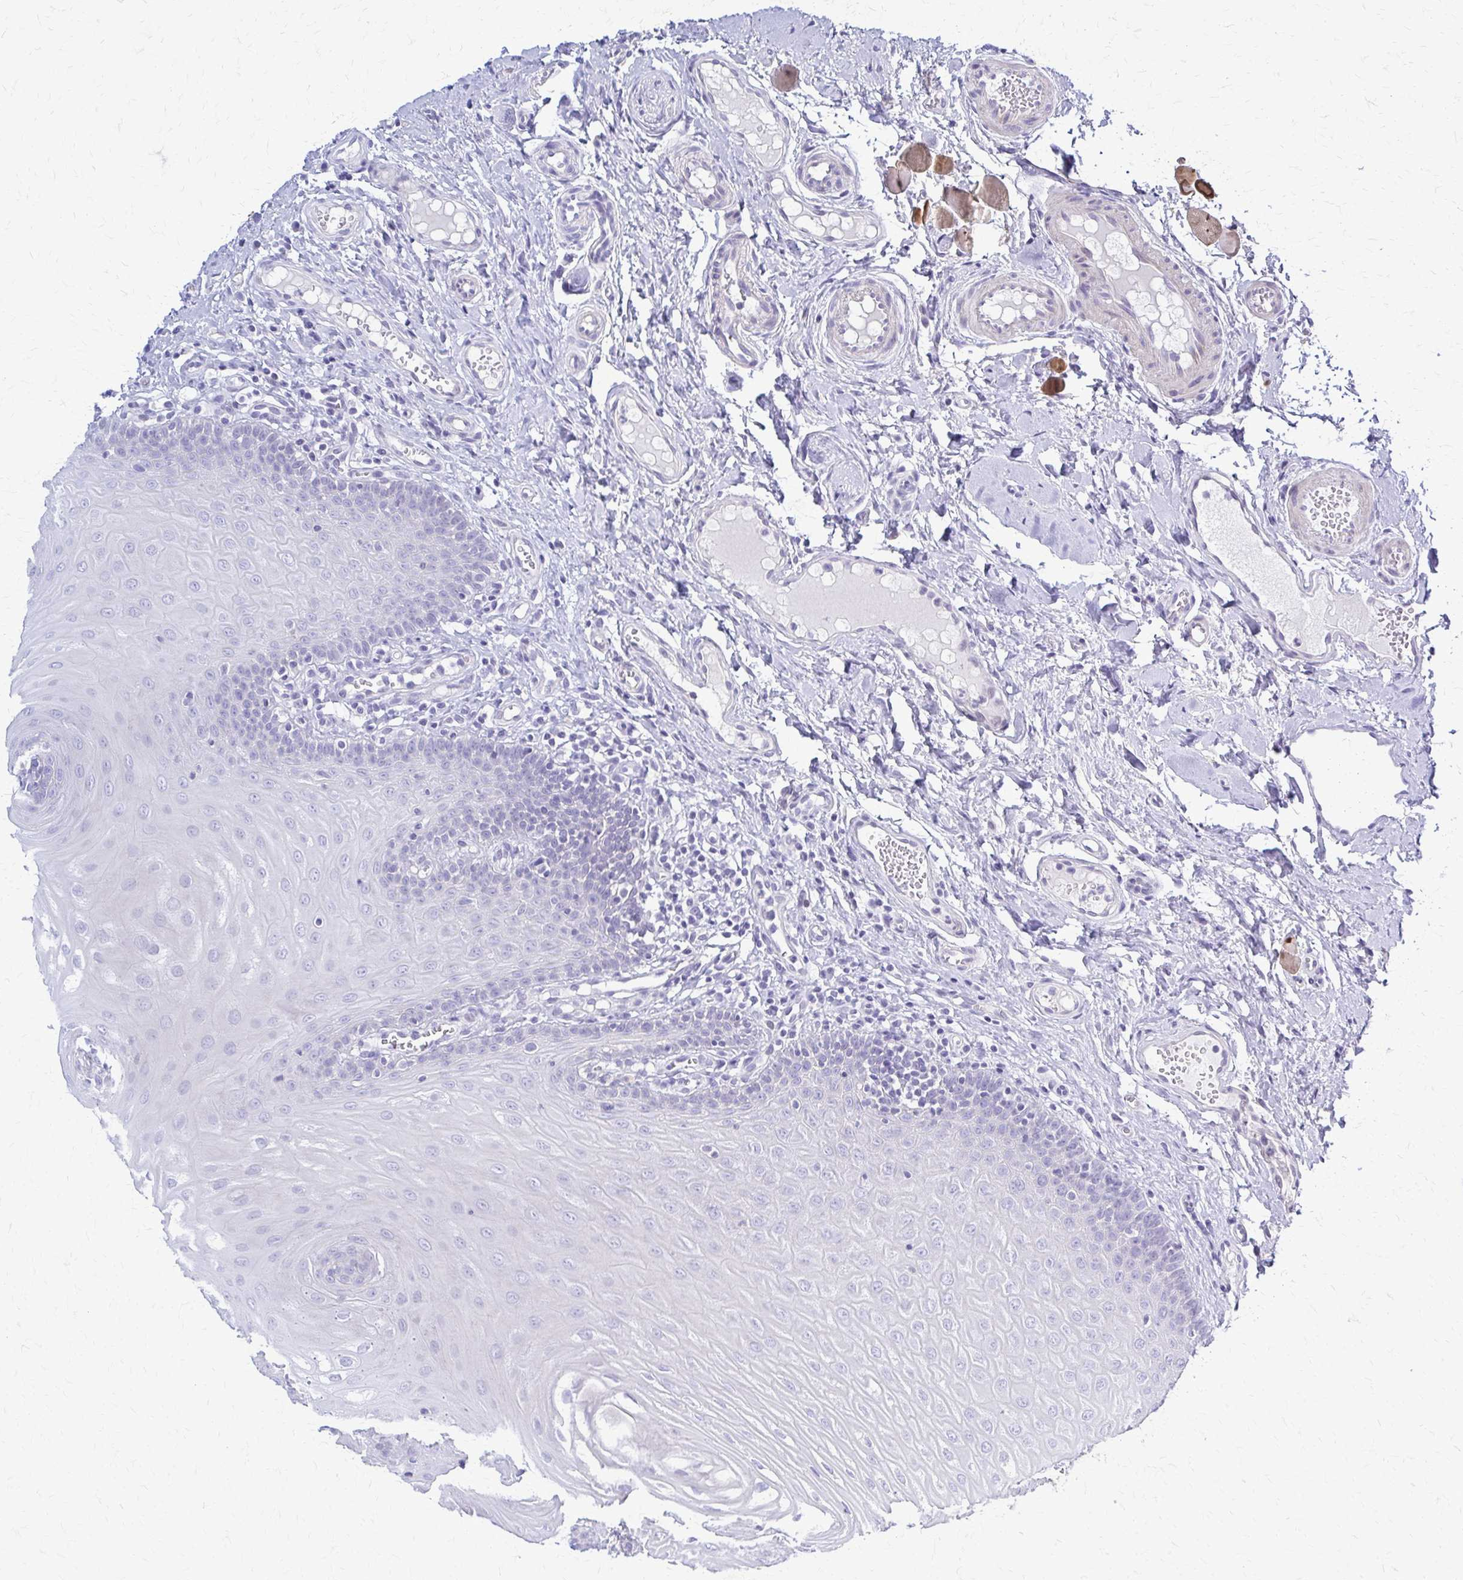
{"staining": {"intensity": "negative", "quantity": "none", "location": "none"}, "tissue": "oral mucosa", "cell_type": "Squamous epithelial cells", "image_type": "normal", "snomed": [{"axis": "morphology", "description": "Normal tissue, NOS"}, {"axis": "topography", "description": "Oral tissue"}, {"axis": "topography", "description": "Tounge, NOS"}], "caption": "Immunohistochemical staining of unremarkable oral mucosa shows no significant staining in squamous epithelial cells. (IHC, brightfield microscopy, high magnification).", "gene": "RHOBTB2", "patient": {"sex": "female", "age": 58}}